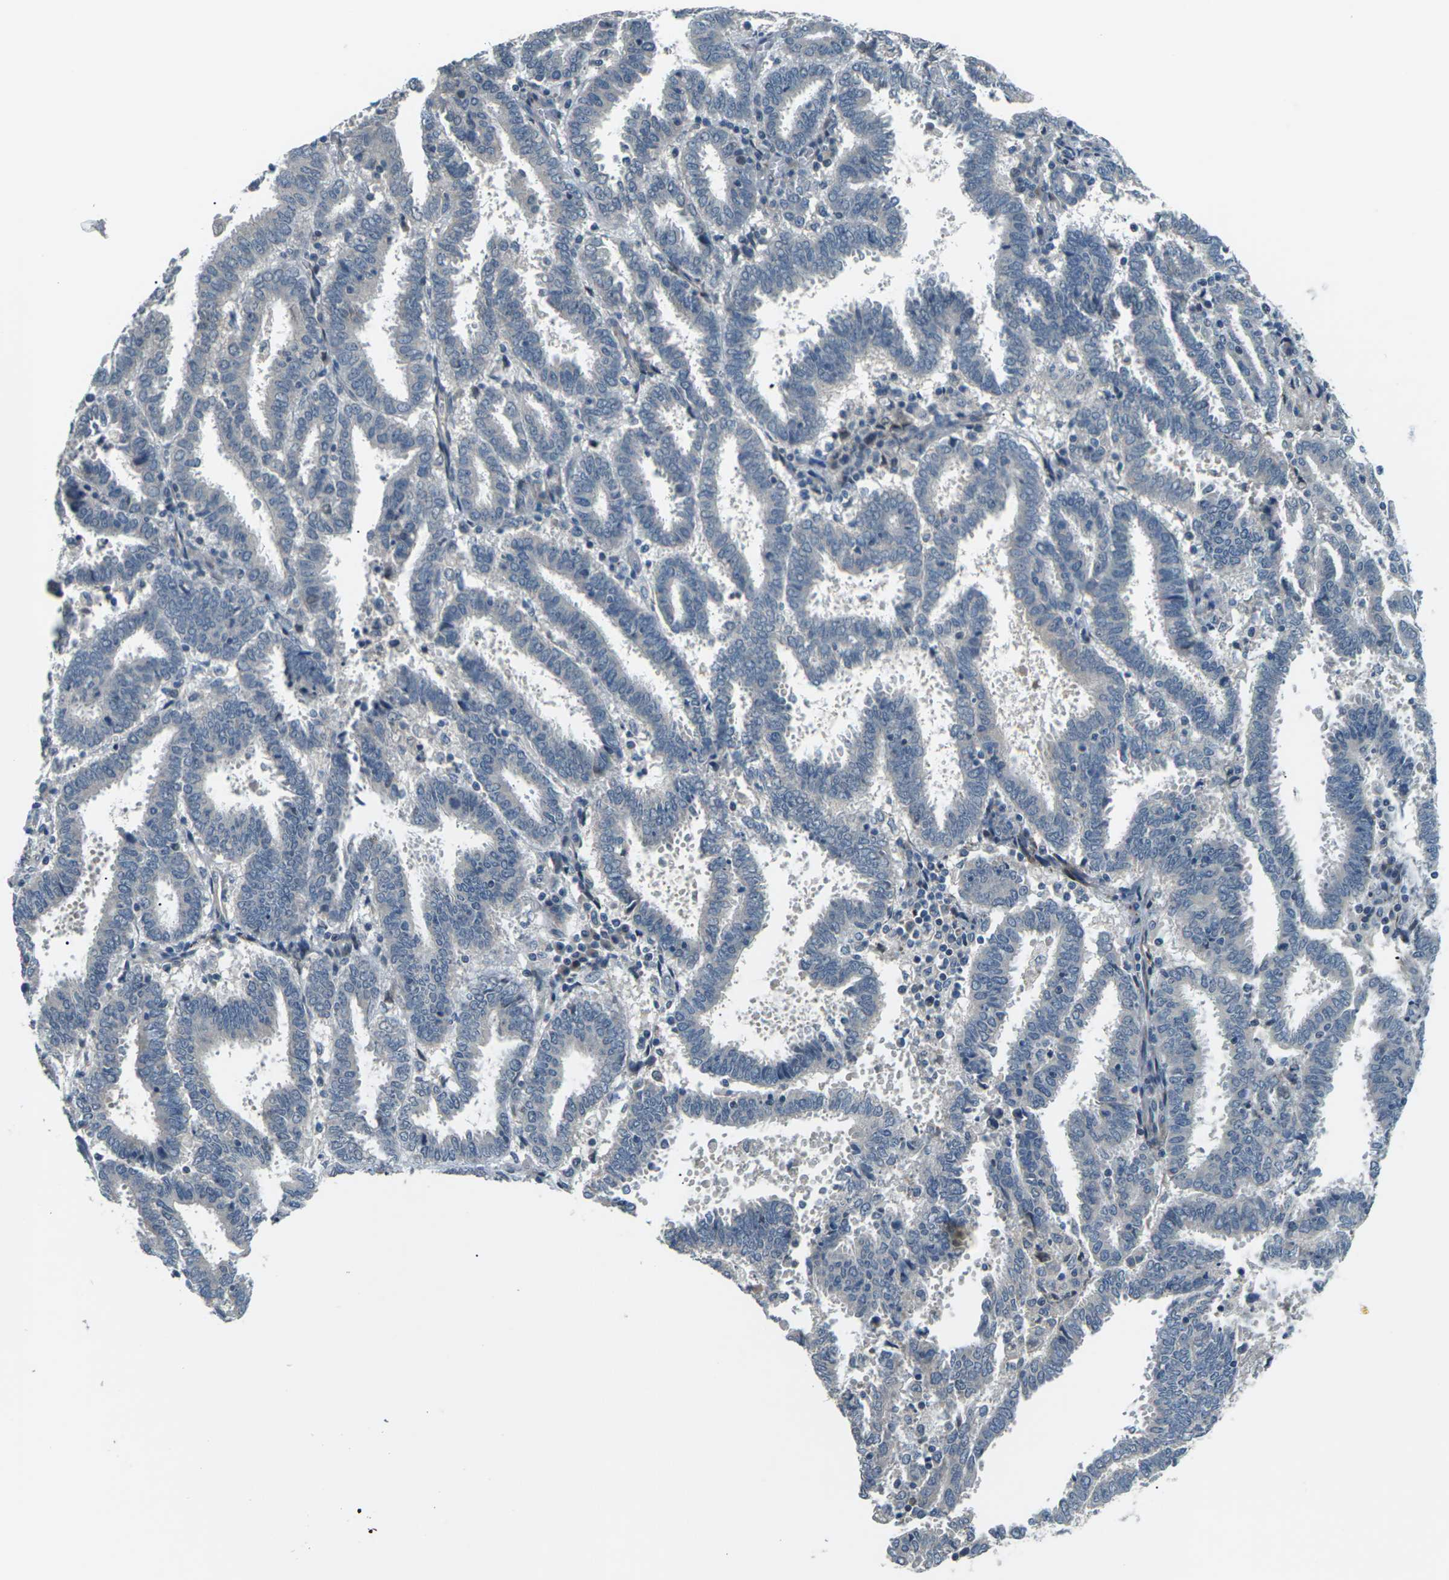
{"staining": {"intensity": "negative", "quantity": "none", "location": "none"}, "tissue": "endometrial cancer", "cell_type": "Tumor cells", "image_type": "cancer", "snomed": [{"axis": "morphology", "description": "Adenocarcinoma, NOS"}, {"axis": "topography", "description": "Uterus"}], "caption": "Tumor cells show no significant protein staining in endometrial cancer. (DAB IHC visualized using brightfield microscopy, high magnification).", "gene": "SLC13A3", "patient": {"sex": "female", "age": 83}}